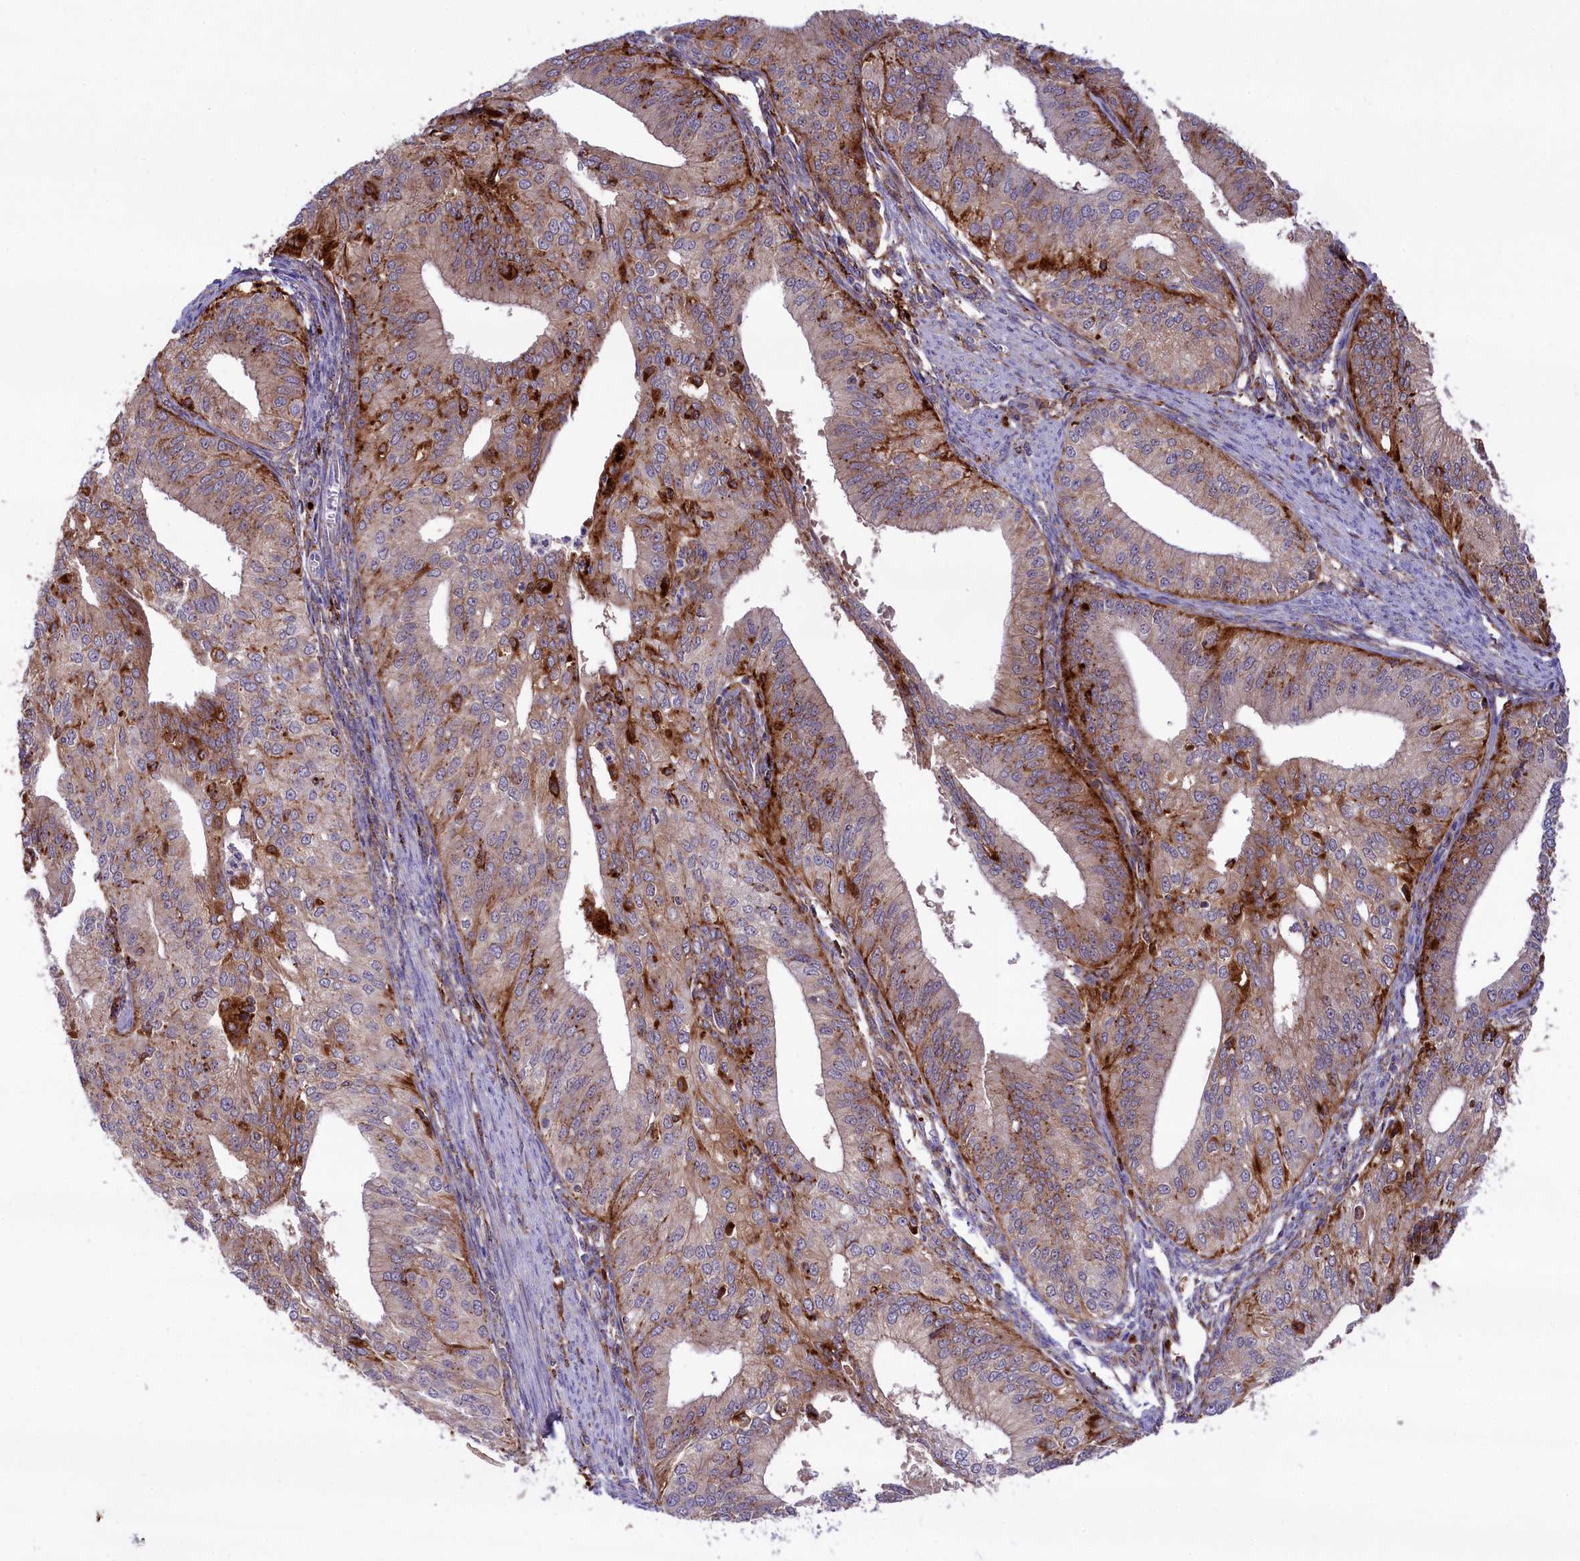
{"staining": {"intensity": "moderate", "quantity": "25%-75%", "location": "cytoplasmic/membranous"}, "tissue": "endometrial cancer", "cell_type": "Tumor cells", "image_type": "cancer", "snomed": [{"axis": "morphology", "description": "Adenocarcinoma, NOS"}, {"axis": "topography", "description": "Endometrium"}], "caption": "Protein analysis of adenocarcinoma (endometrial) tissue reveals moderate cytoplasmic/membranous expression in about 25%-75% of tumor cells. (IHC, brightfield microscopy, high magnification).", "gene": "MAN2B1", "patient": {"sex": "female", "age": 50}}